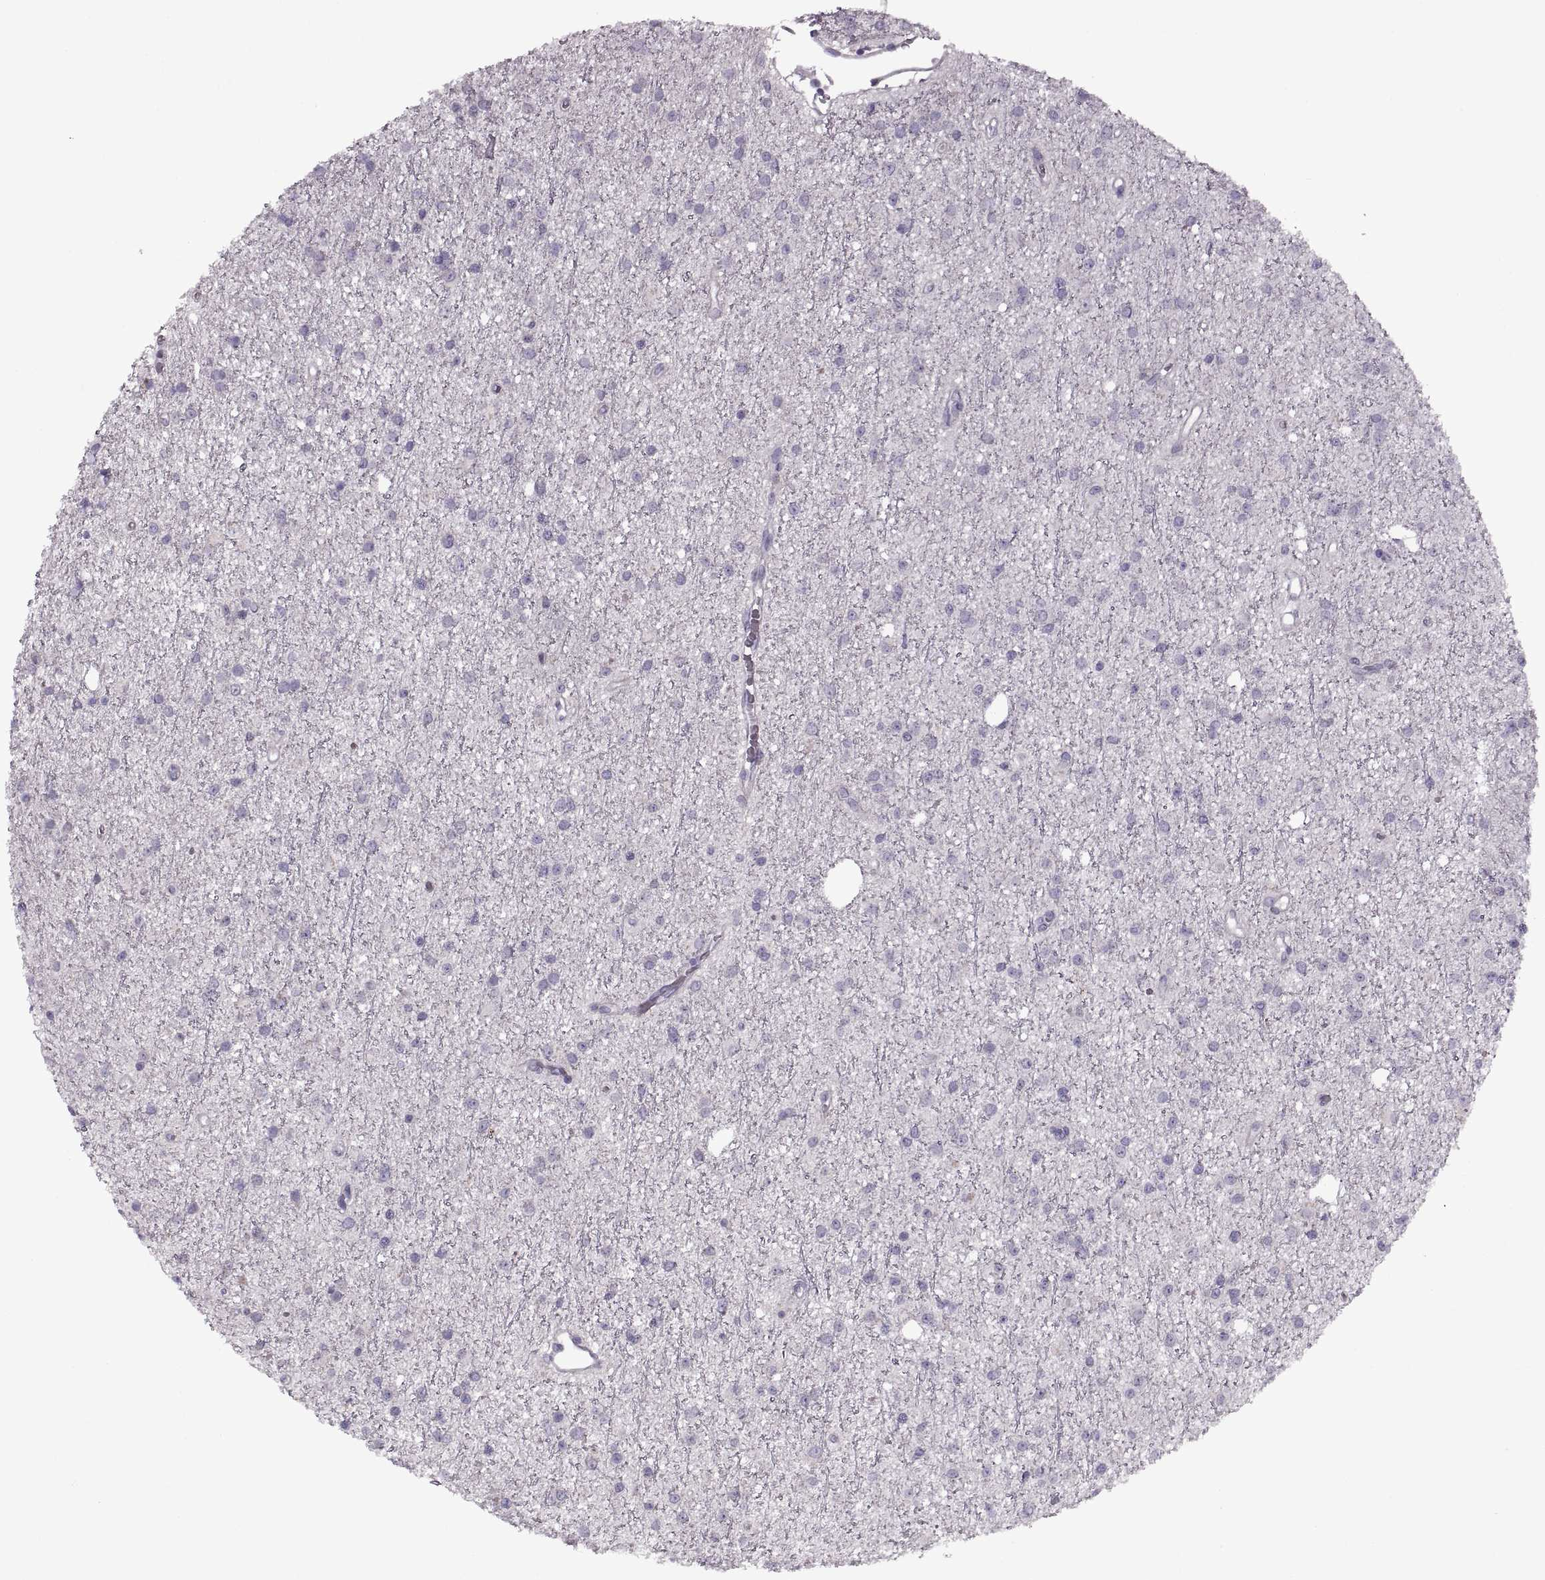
{"staining": {"intensity": "negative", "quantity": "none", "location": "none"}, "tissue": "glioma", "cell_type": "Tumor cells", "image_type": "cancer", "snomed": [{"axis": "morphology", "description": "Glioma, malignant, Low grade"}, {"axis": "topography", "description": "Brain"}], "caption": "The micrograph exhibits no staining of tumor cells in malignant glioma (low-grade).", "gene": "PIERCE1", "patient": {"sex": "male", "age": 27}}